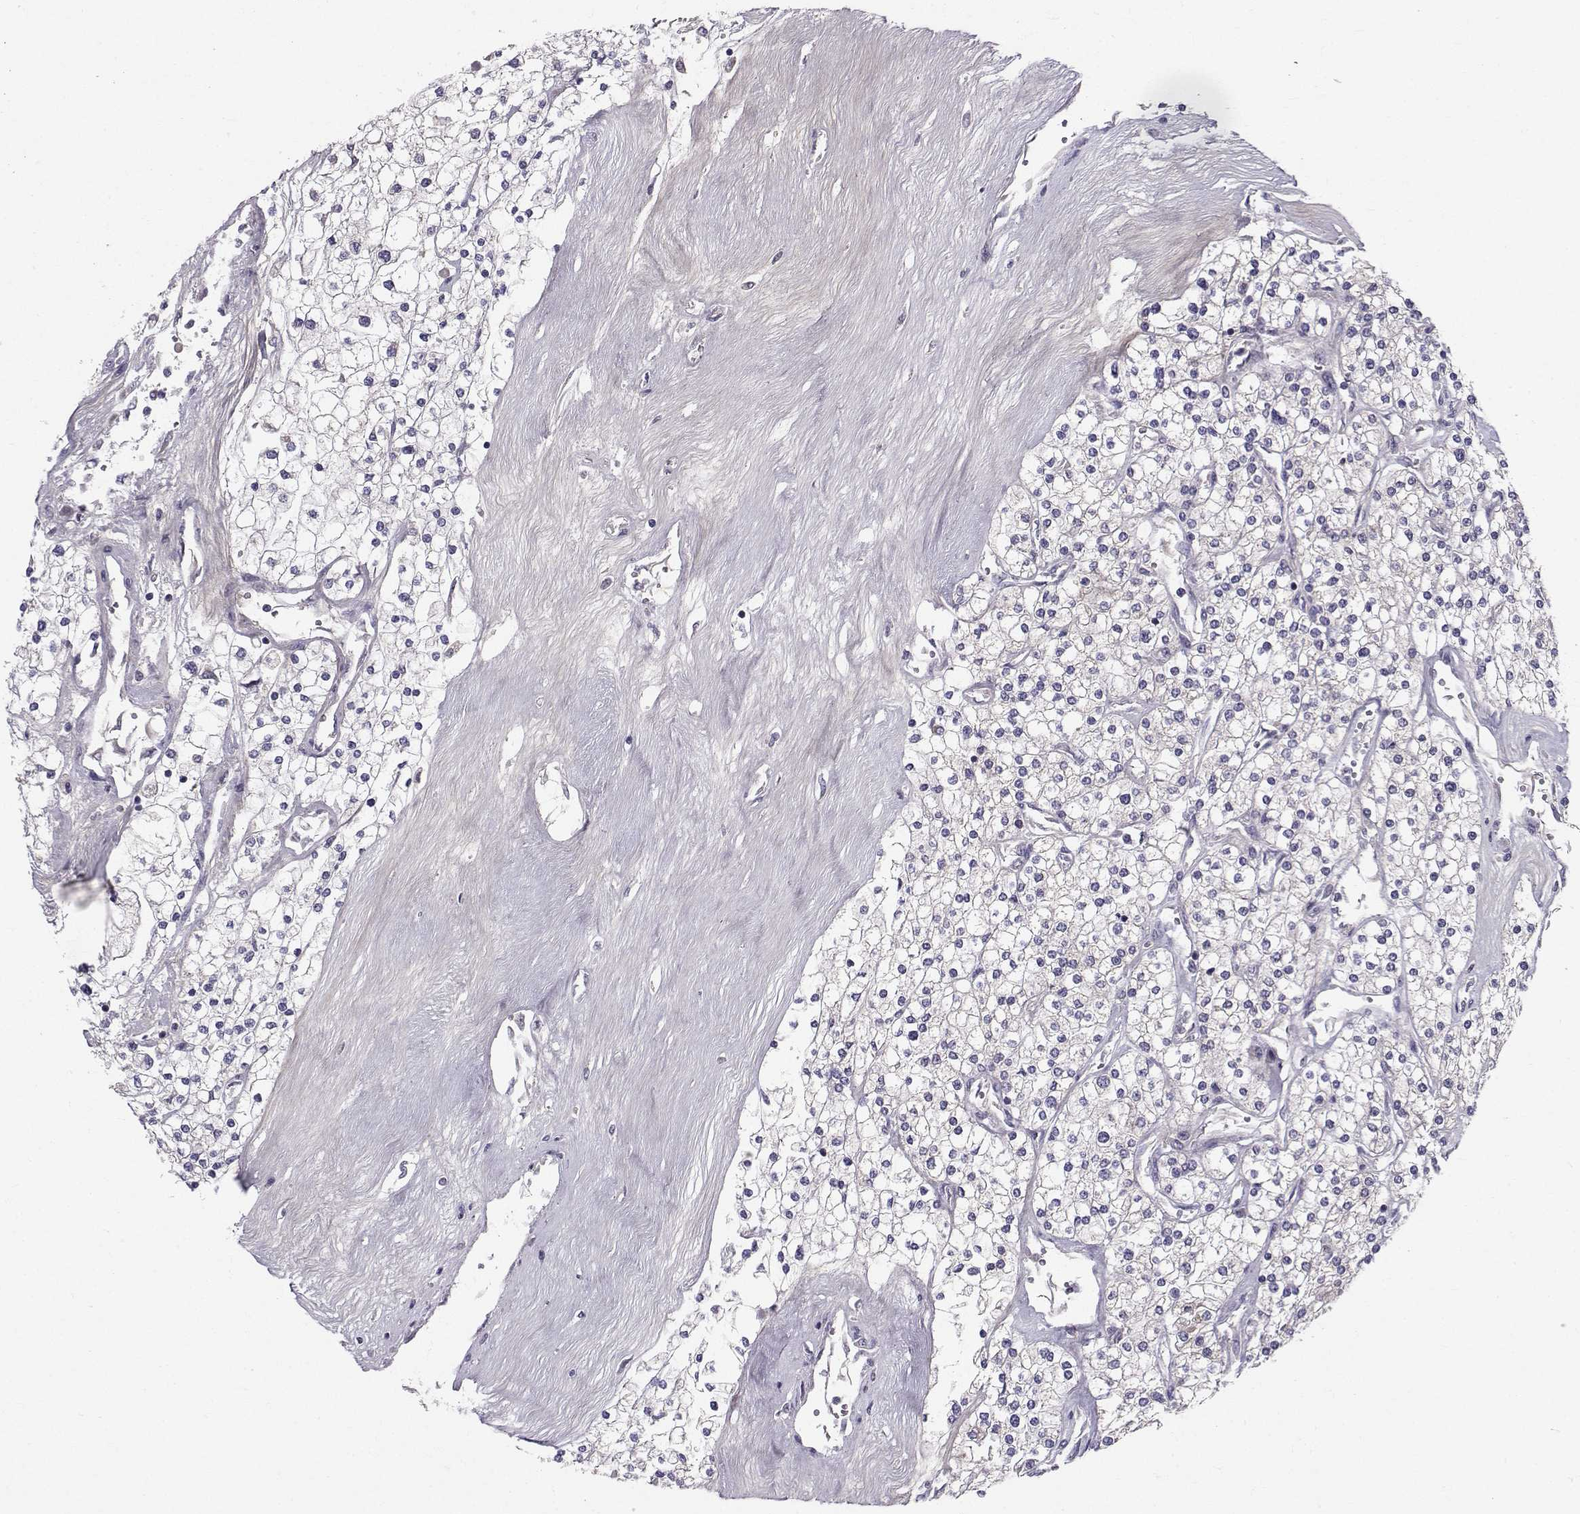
{"staining": {"intensity": "negative", "quantity": "none", "location": "none"}, "tissue": "renal cancer", "cell_type": "Tumor cells", "image_type": "cancer", "snomed": [{"axis": "morphology", "description": "Adenocarcinoma, NOS"}, {"axis": "topography", "description": "Kidney"}], "caption": "DAB (3,3'-diaminobenzidine) immunohistochemical staining of renal cancer (adenocarcinoma) demonstrates no significant positivity in tumor cells.", "gene": "PEX5L", "patient": {"sex": "male", "age": 80}}